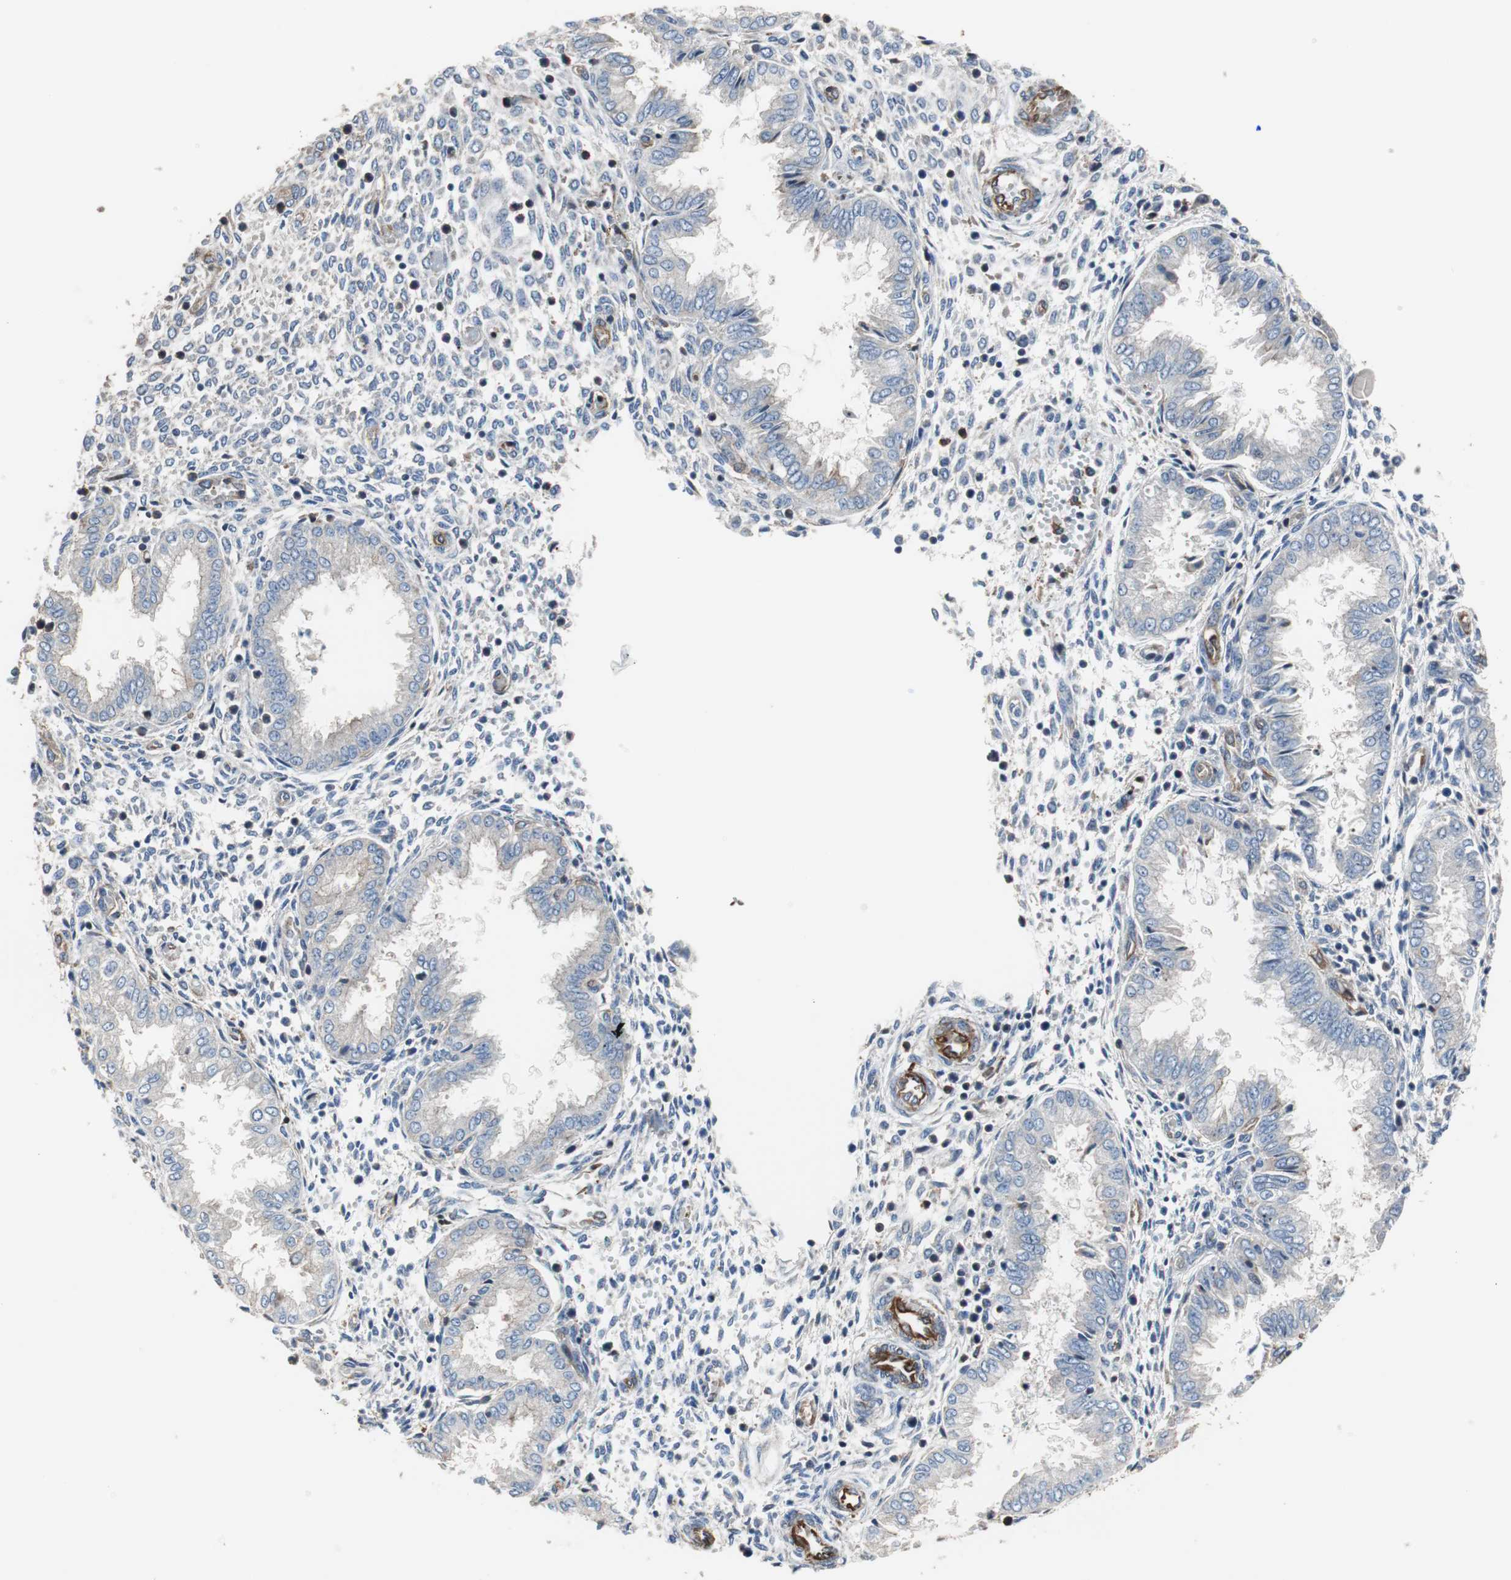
{"staining": {"intensity": "negative", "quantity": "none", "location": "none"}, "tissue": "endometrium", "cell_type": "Cells in endometrial stroma", "image_type": "normal", "snomed": [{"axis": "morphology", "description": "Normal tissue, NOS"}, {"axis": "topography", "description": "Endometrium"}], "caption": "Immunohistochemistry histopathology image of unremarkable endometrium stained for a protein (brown), which shows no expression in cells in endometrial stroma. Brightfield microscopy of IHC stained with DAB (3,3'-diaminobenzidine) (brown) and hematoxylin (blue), captured at high magnification.", "gene": "PLCG2", "patient": {"sex": "female", "age": 33}}